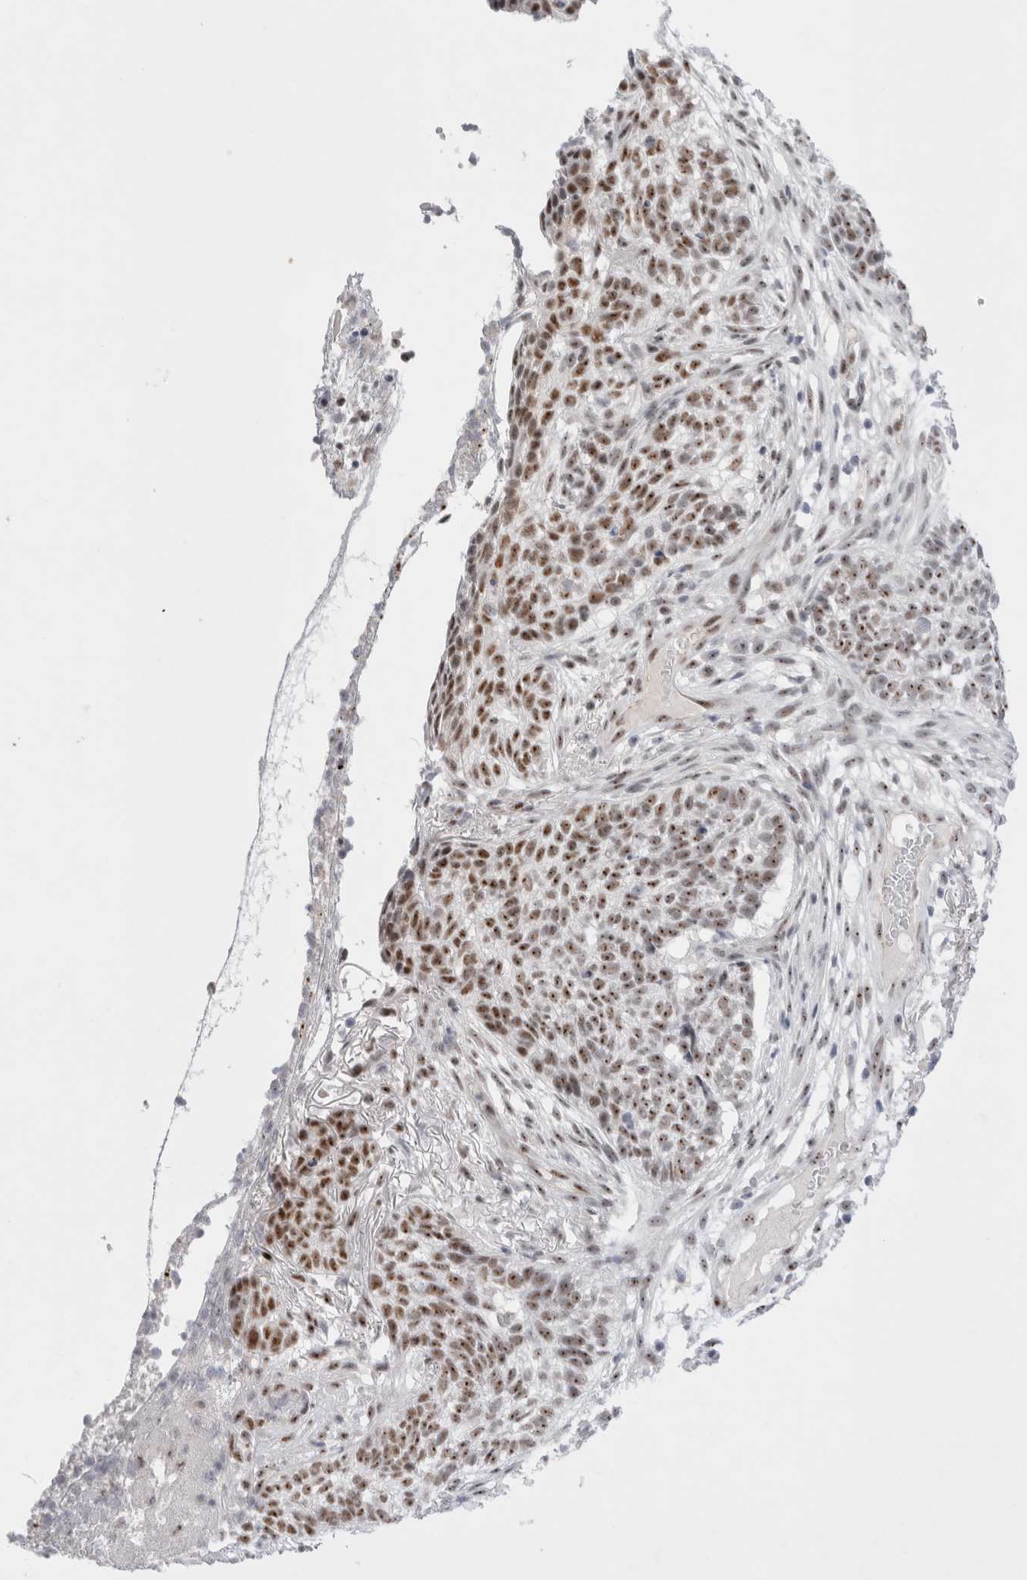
{"staining": {"intensity": "moderate", "quantity": ">75%", "location": "nuclear"}, "tissue": "skin cancer", "cell_type": "Tumor cells", "image_type": "cancer", "snomed": [{"axis": "morphology", "description": "Basal cell carcinoma"}, {"axis": "topography", "description": "Skin"}], "caption": "A brown stain highlights moderate nuclear positivity of a protein in basal cell carcinoma (skin) tumor cells. Nuclei are stained in blue.", "gene": "CERS5", "patient": {"sex": "male", "age": 85}}